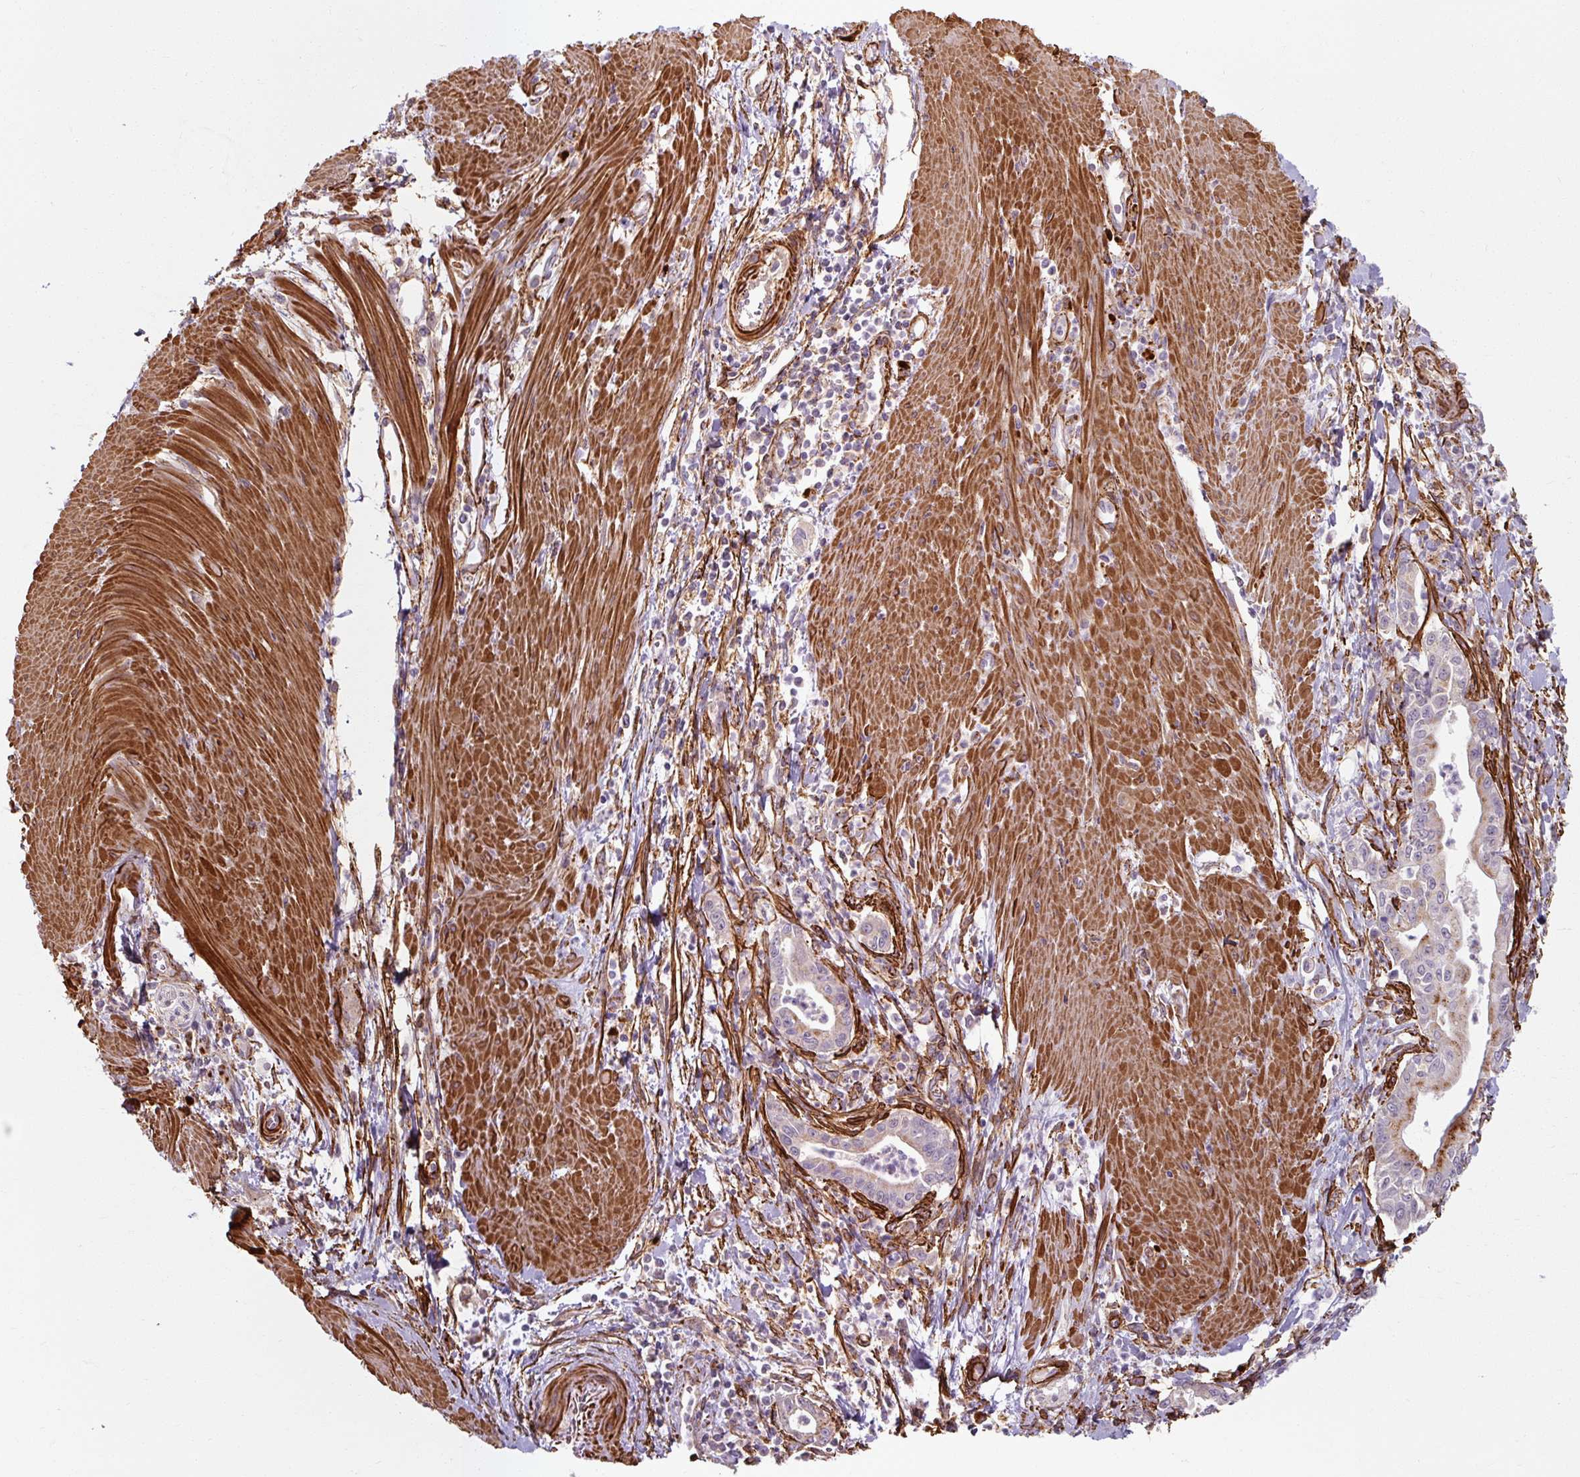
{"staining": {"intensity": "moderate", "quantity": "<25%", "location": "cytoplasmic/membranous"}, "tissue": "pancreatic cancer", "cell_type": "Tumor cells", "image_type": "cancer", "snomed": [{"axis": "morphology", "description": "Adenocarcinoma, NOS"}, {"axis": "topography", "description": "Pancreas"}], "caption": "Tumor cells demonstrate low levels of moderate cytoplasmic/membranous staining in approximately <25% of cells in human pancreatic adenocarcinoma.", "gene": "MRPS5", "patient": {"sex": "male", "age": 78}}